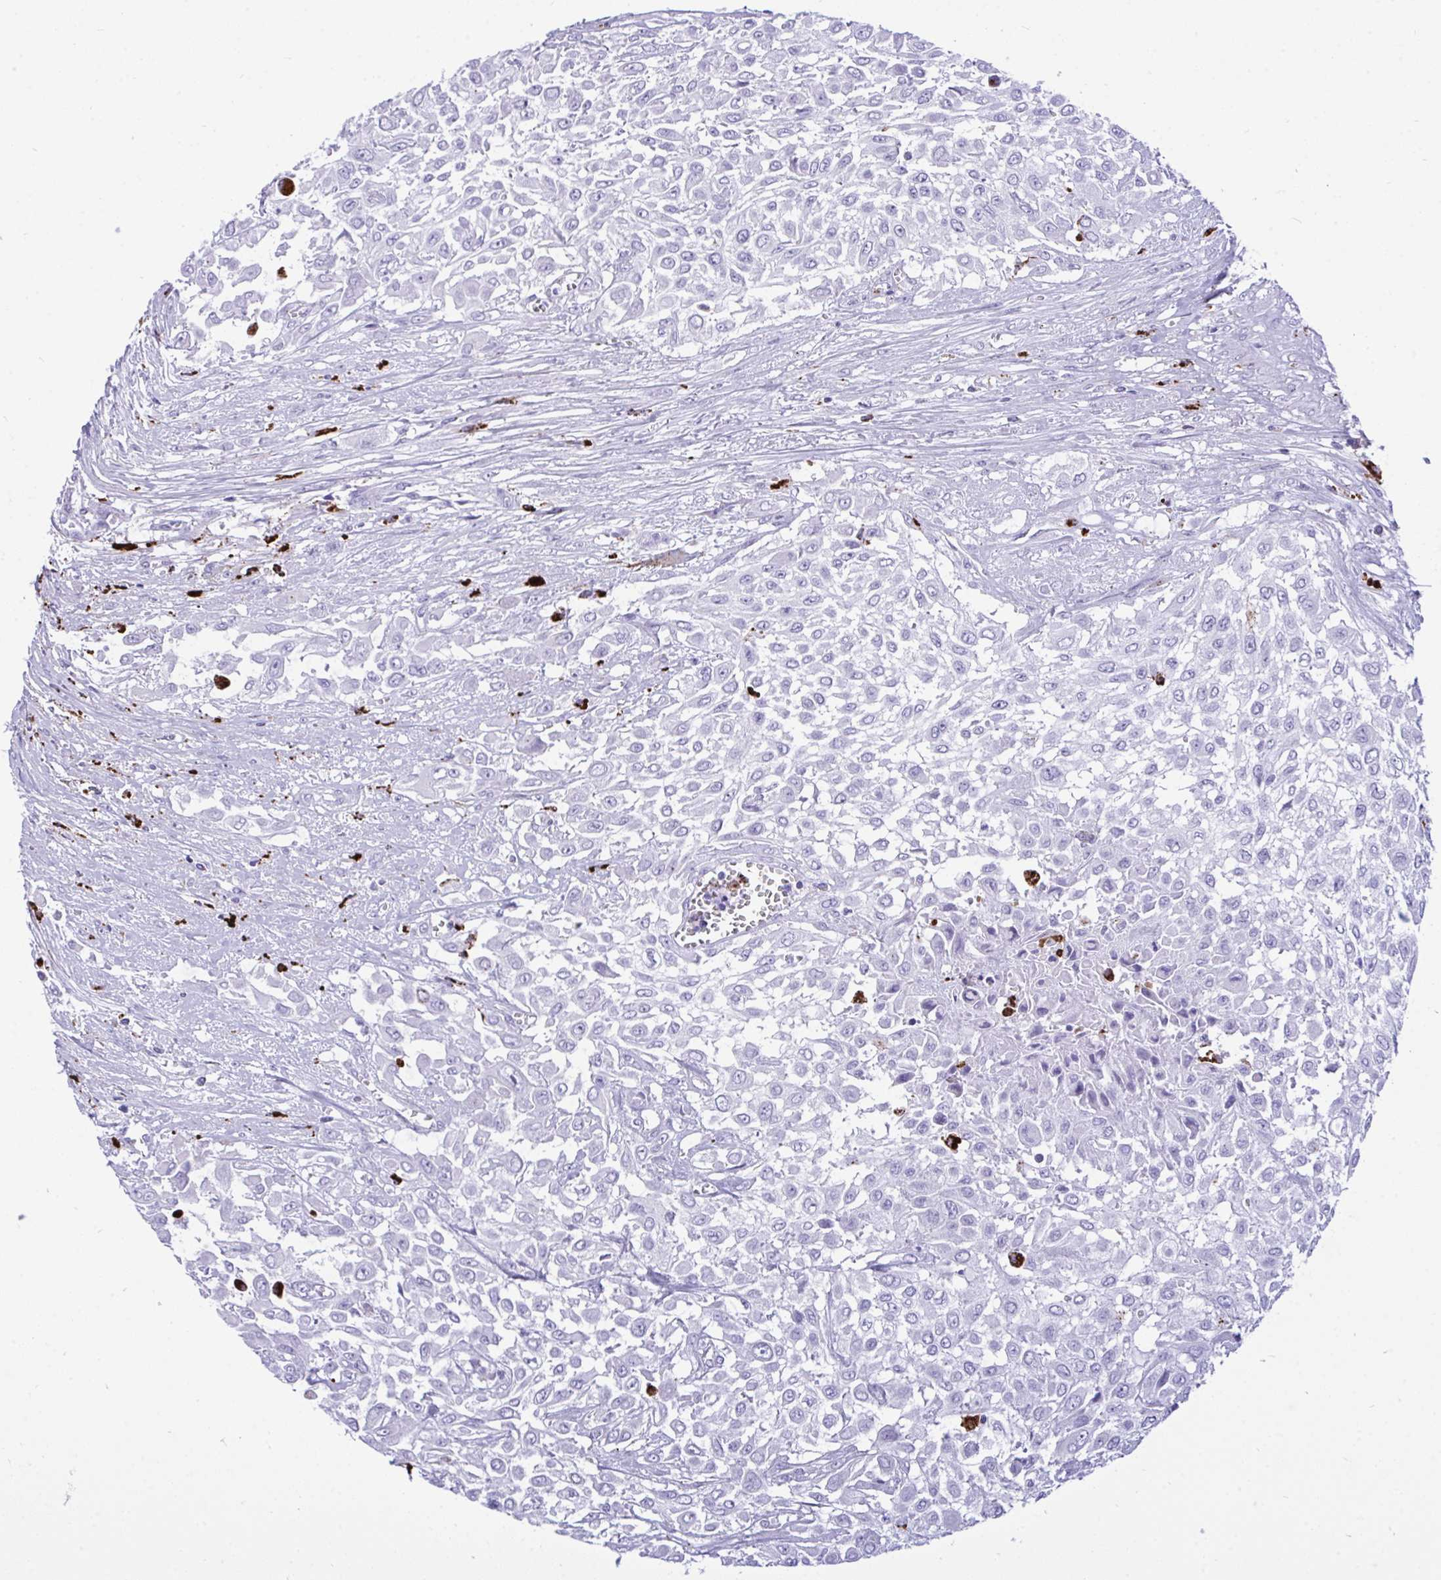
{"staining": {"intensity": "negative", "quantity": "none", "location": "none"}, "tissue": "urothelial cancer", "cell_type": "Tumor cells", "image_type": "cancer", "snomed": [{"axis": "morphology", "description": "Urothelial carcinoma, High grade"}, {"axis": "topography", "description": "Urinary bladder"}], "caption": "Immunohistochemistry micrograph of neoplastic tissue: human urothelial cancer stained with DAB (3,3'-diaminobenzidine) shows no significant protein expression in tumor cells.", "gene": "CPVL", "patient": {"sex": "male", "age": 57}}